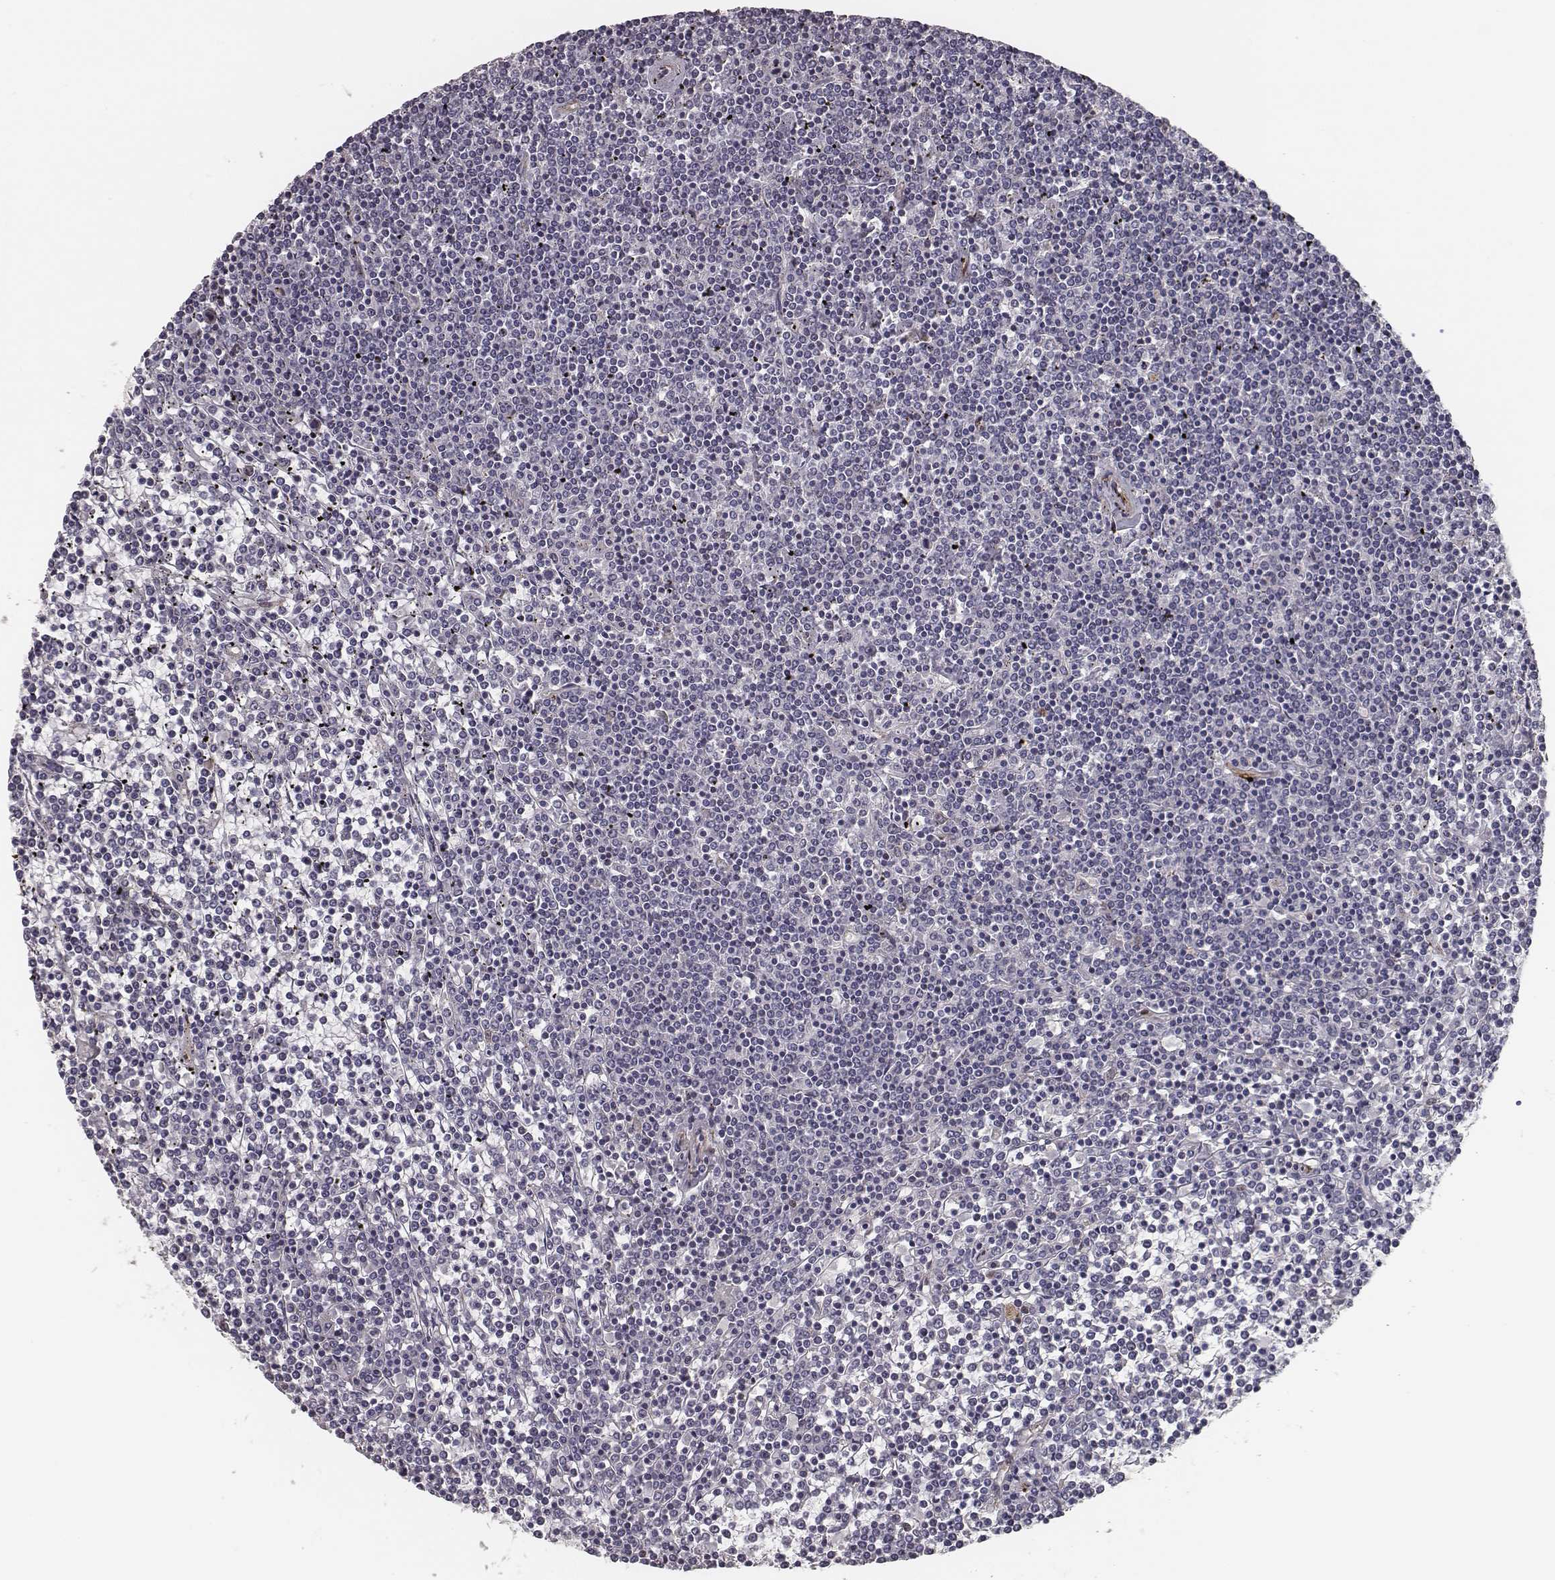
{"staining": {"intensity": "negative", "quantity": "none", "location": "none"}, "tissue": "lymphoma", "cell_type": "Tumor cells", "image_type": "cancer", "snomed": [{"axis": "morphology", "description": "Malignant lymphoma, non-Hodgkin's type, Low grade"}, {"axis": "topography", "description": "Spleen"}], "caption": "Human low-grade malignant lymphoma, non-Hodgkin's type stained for a protein using immunohistochemistry displays no expression in tumor cells.", "gene": "ISYNA1", "patient": {"sex": "female", "age": 19}}